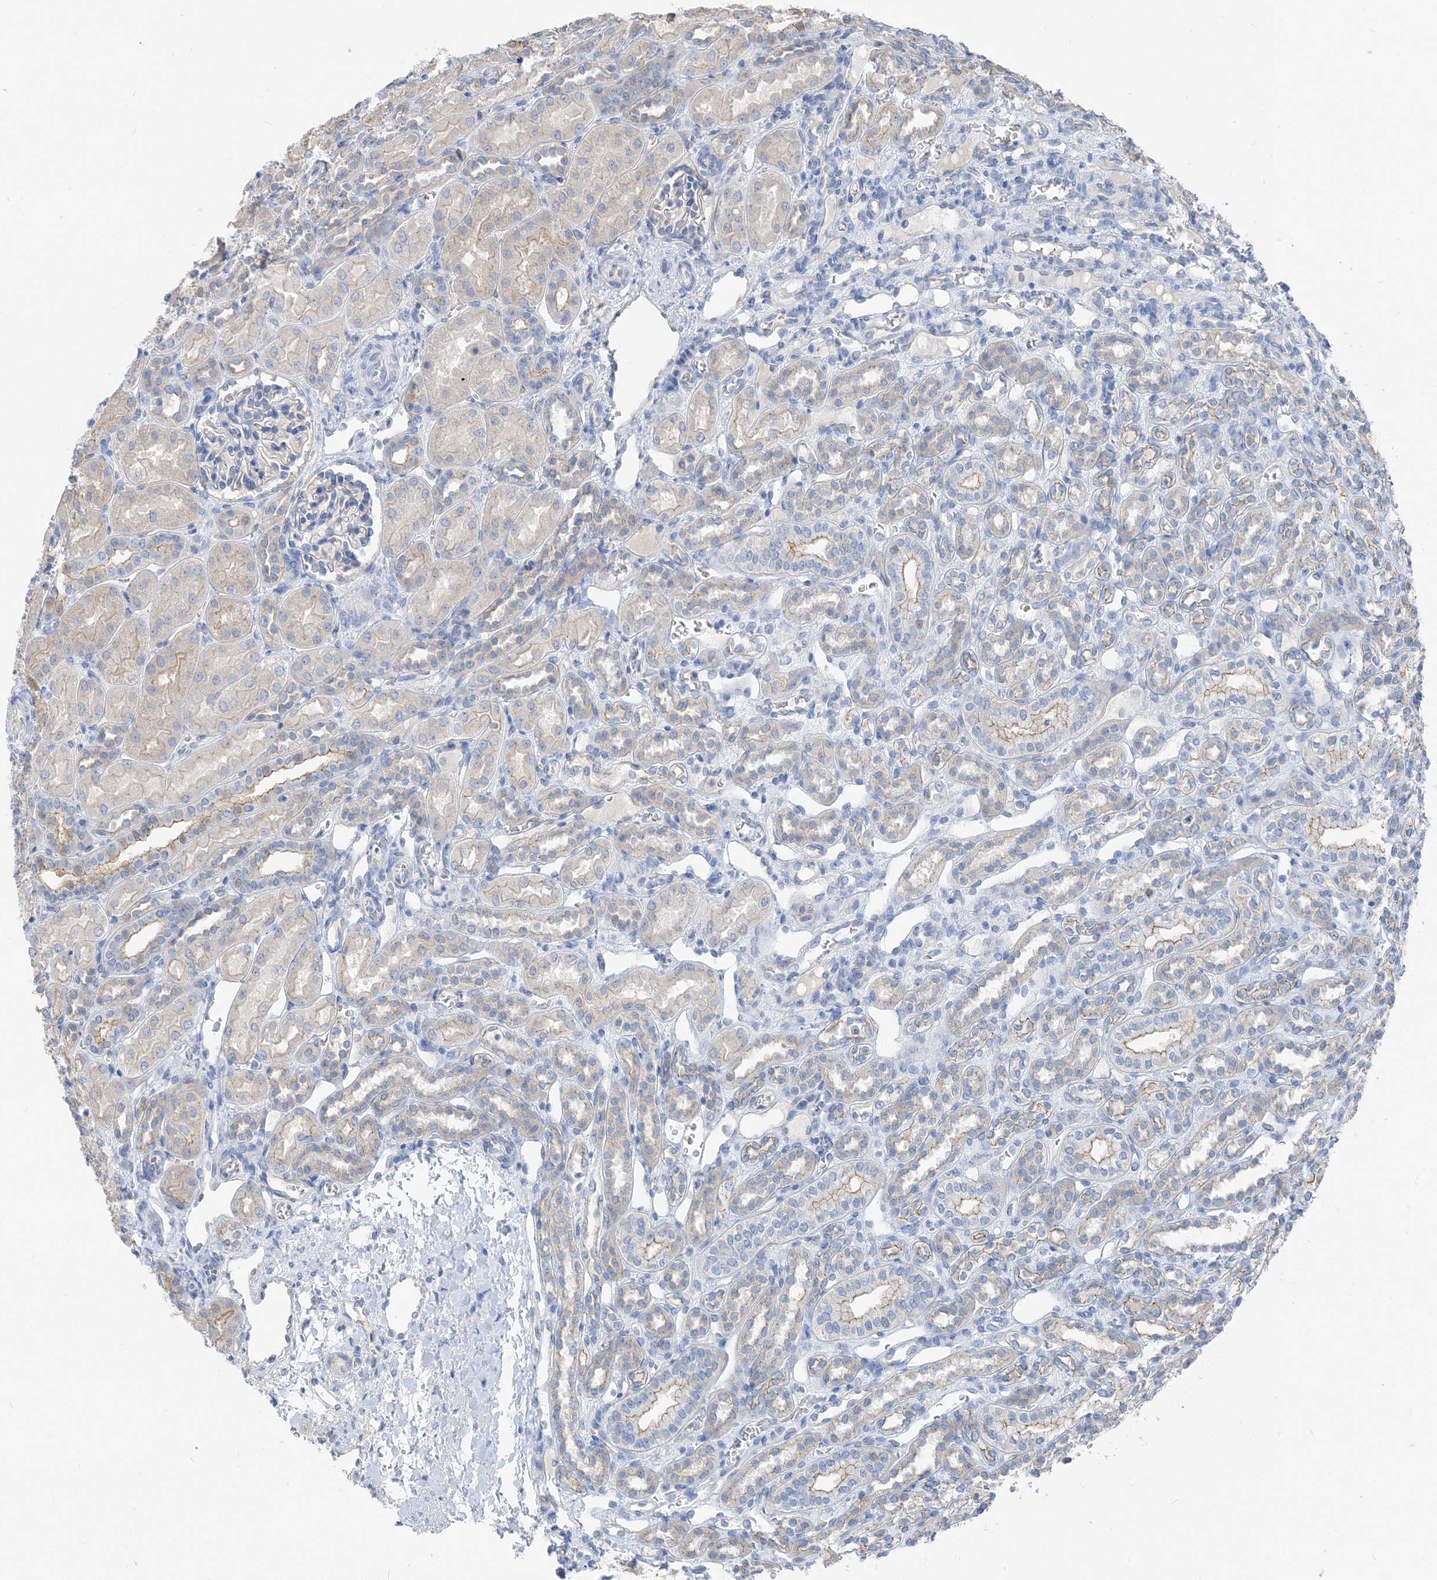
{"staining": {"intensity": "weak", "quantity": "<25%", "location": "cytoplasmic/membranous"}, "tissue": "kidney", "cell_type": "Cells in glomeruli", "image_type": "normal", "snomed": [{"axis": "morphology", "description": "Normal tissue, NOS"}, {"axis": "morphology", "description": "Neoplasm, malignant, NOS"}, {"axis": "topography", "description": "Kidney"}], "caption": "A micrograph of kidney stained for a protein reveals no brown staining in cells in glomeruli. (Stains: DAB (3,3'-diaminobenzidine) IHC with hematoxylin counter stain, Microscopy: brightfield microscopy at high magnification).", "gene": "NCOA7", "patient": {"sex": "female", "age": 1}}